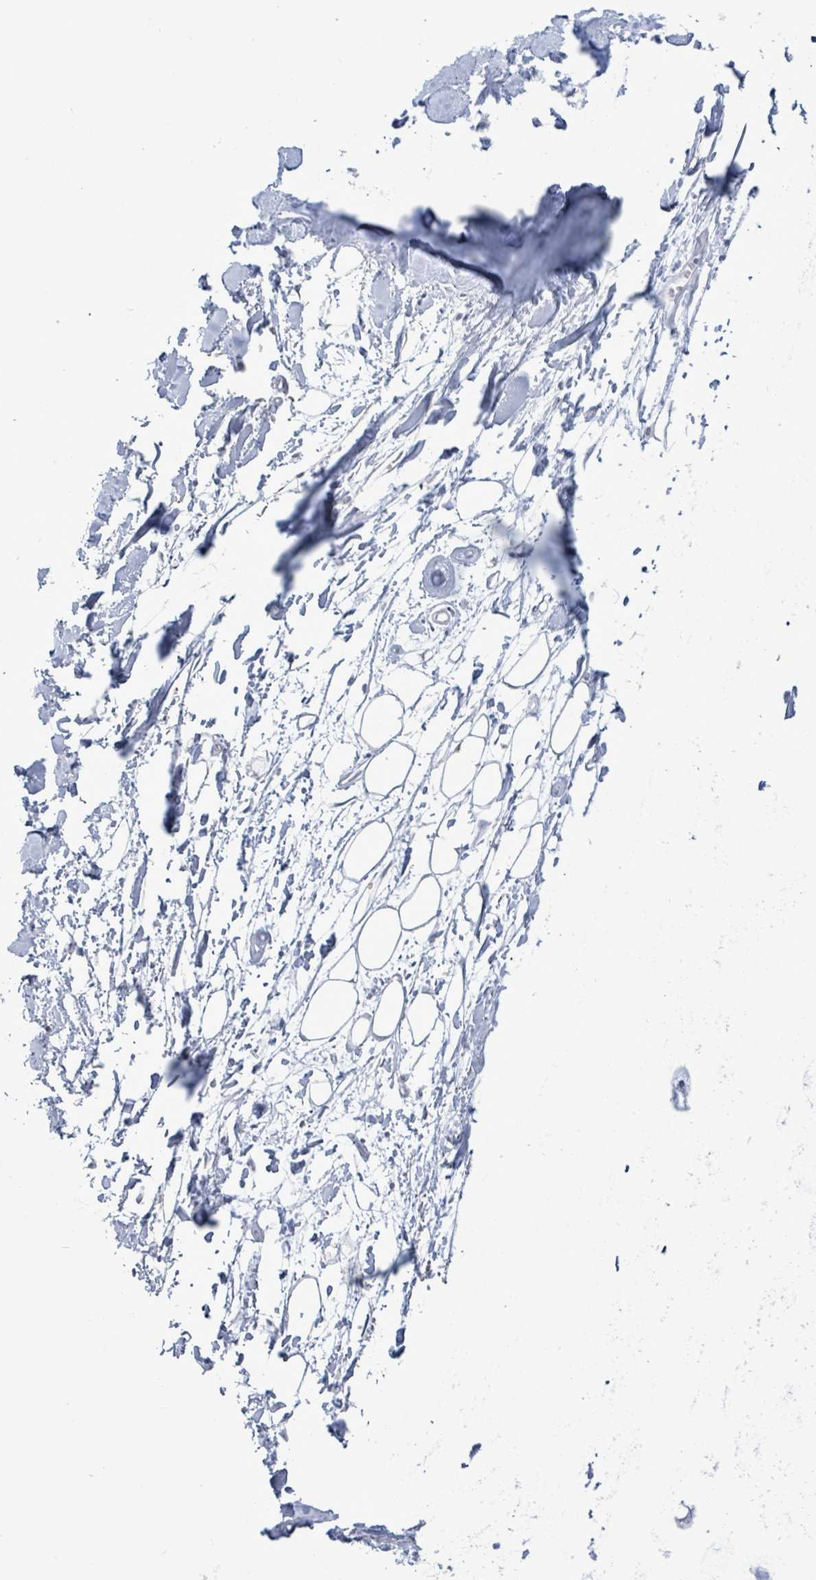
{"staining": {"intensity": "negative", "quantity": "none", "location": "none"}, "tissue": "adipose tissue", "cell_type": "Adipocytes", "image_type": "normal", "snomed": [{"axis": "morphology", "description": "Normal tissue, NOS"}, {"axis": "topography", "description": "Cartilage tissue"}], "caption": "IHC of unremarkable human adipose tissue shows no expression in adipocytes.", "gene": "AMMECR1", "patient": {"sex": "male", "age": 57}}